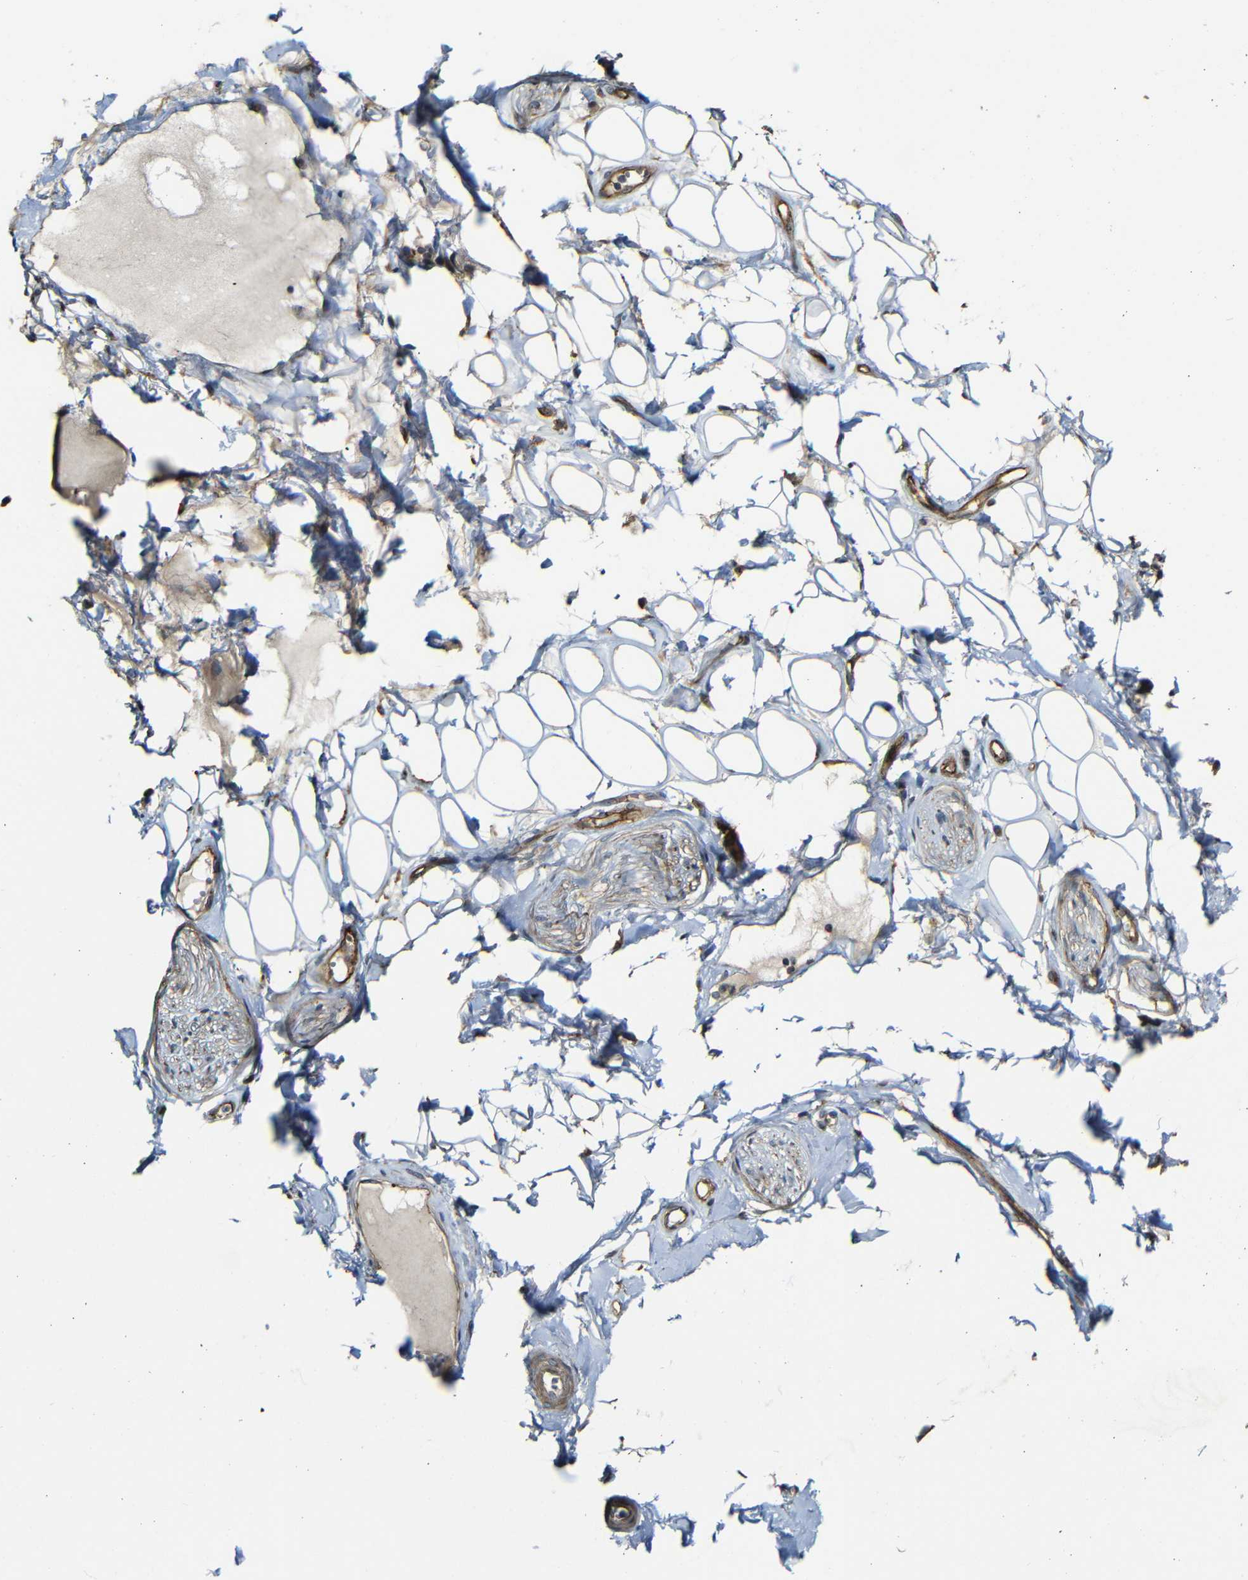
{"staining": {"intensity": "moderate", "quantity": ">75%", "location": "cytoplasmic/membranous"}, "tissue": "adipose tissue", "cell_type": "Adipocytes", "image_type": "normal", "snomed": [{"axis": "morphology", "description": "Normal tissue, NOS"}, {"axis": "morphology", "description": "Inflammation, NOS"}, {"axis": "topography", "description": "Salivary gland"}, {"axis": "topography", "description": "Peripheral nerve tissue"}], "caption": "Protein staining by immunohistochemistry demonstrates moderate cytoplasmic/membranous positivity in about >75% of adipocytes in unremarkable adipose tissue. Using DAB (brown) and hematoxylin (blue) stains, captured at high magnification using brightfield microscopy.", "gene": "RELL1", "patient": {"sex": "female", "age": 75}}